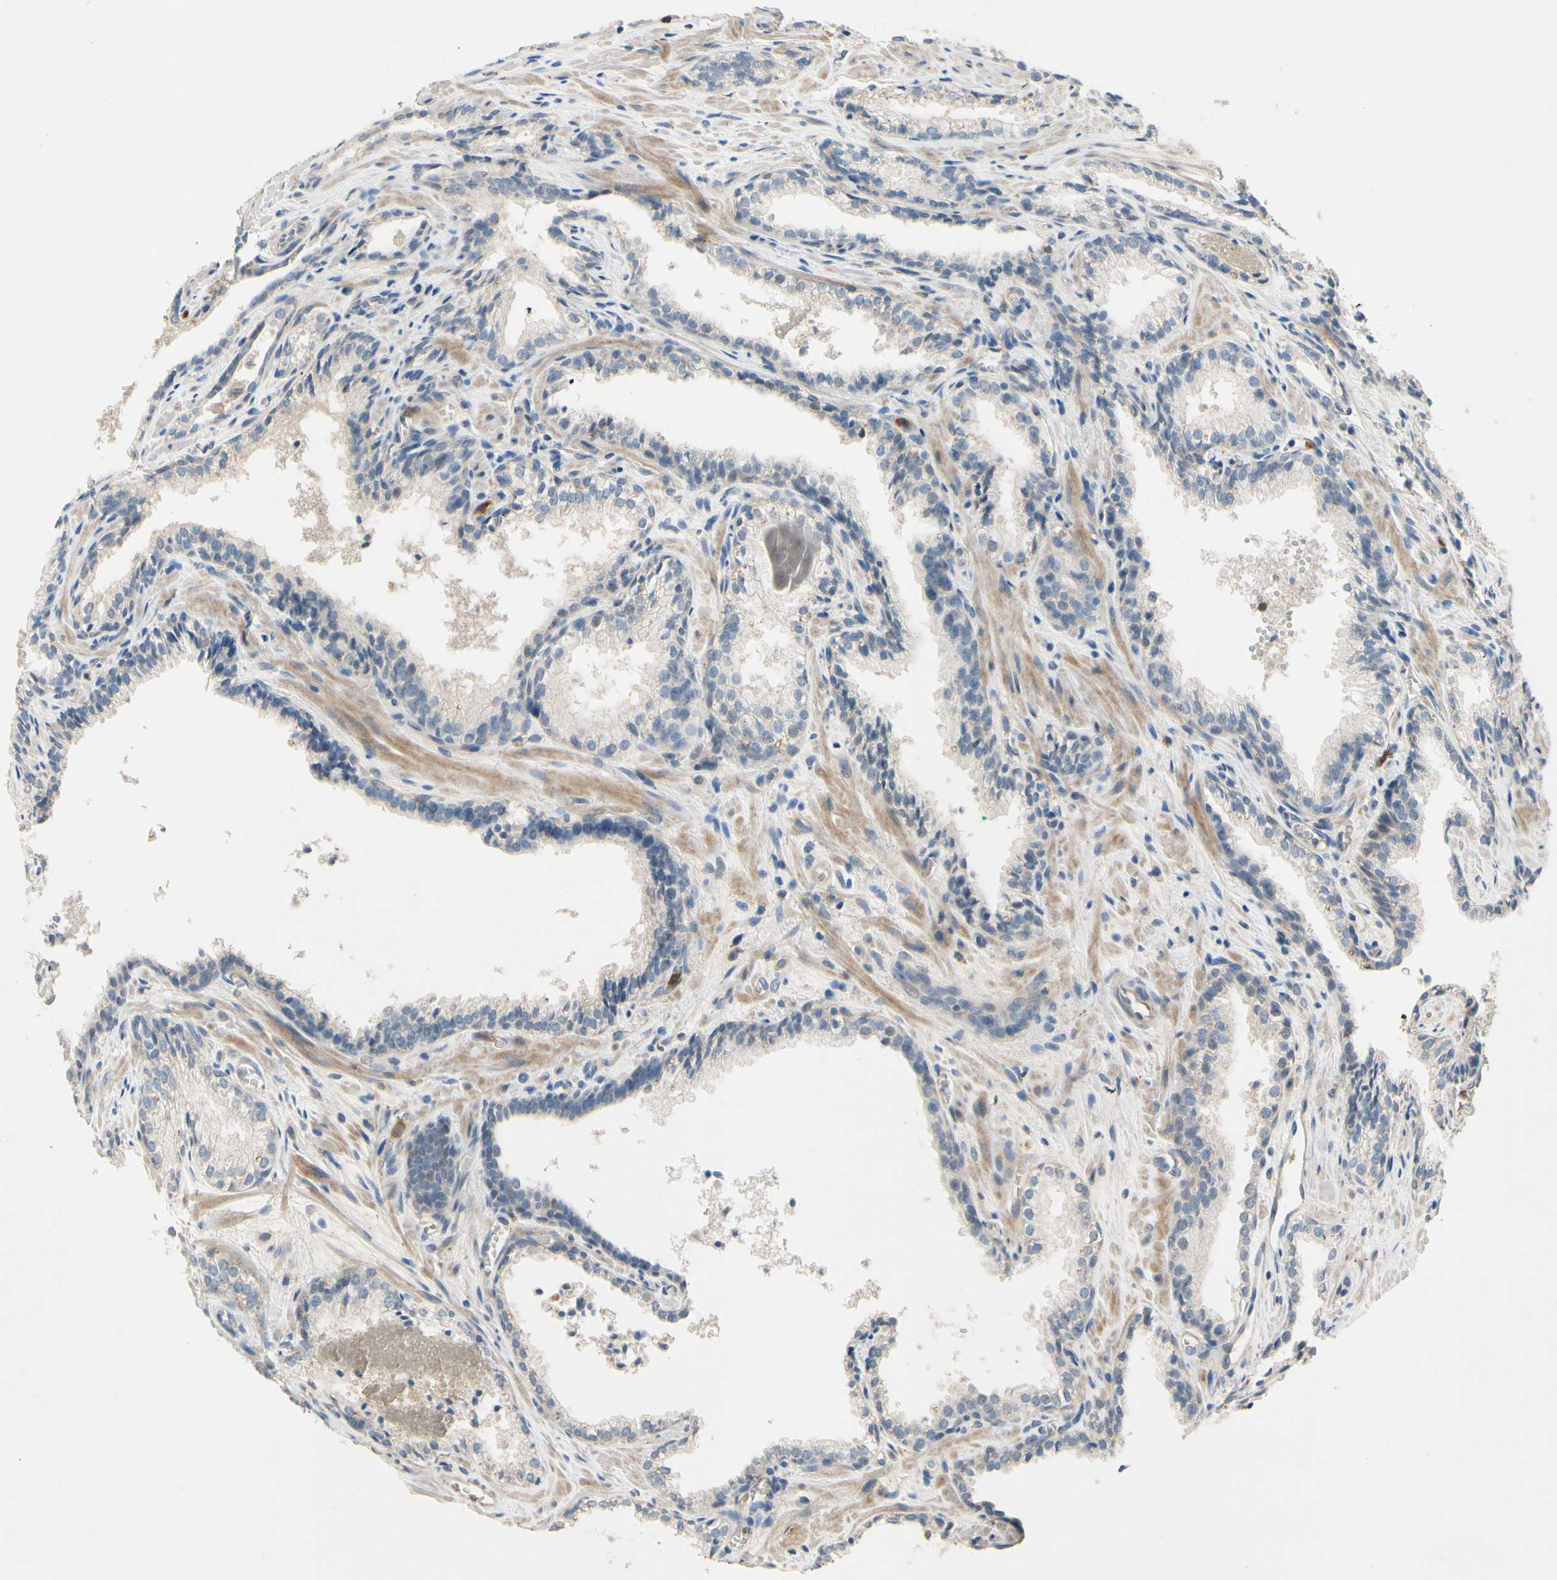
{"staining": {"intensity": "negative", "quantity": "none", "location": "none"}, "tissue": "prostate cancer", "cell_type": "Tumor cells", "image_type": "cancer", "snomed": [{"axis": "morphology", "description": "Adenocarcinoma, Low grade"}, {"axis": "topography", "description": "Prostate"}], "caption": "Immunohistochemistry image of neoplastic tissue: human prostate low-grade adenocarcinoma stained with DAB exhibits no significant protein positivity in tumor cells.", "gene": "SIGLEC5", "patient": {"sex": "male", "age": 60}}